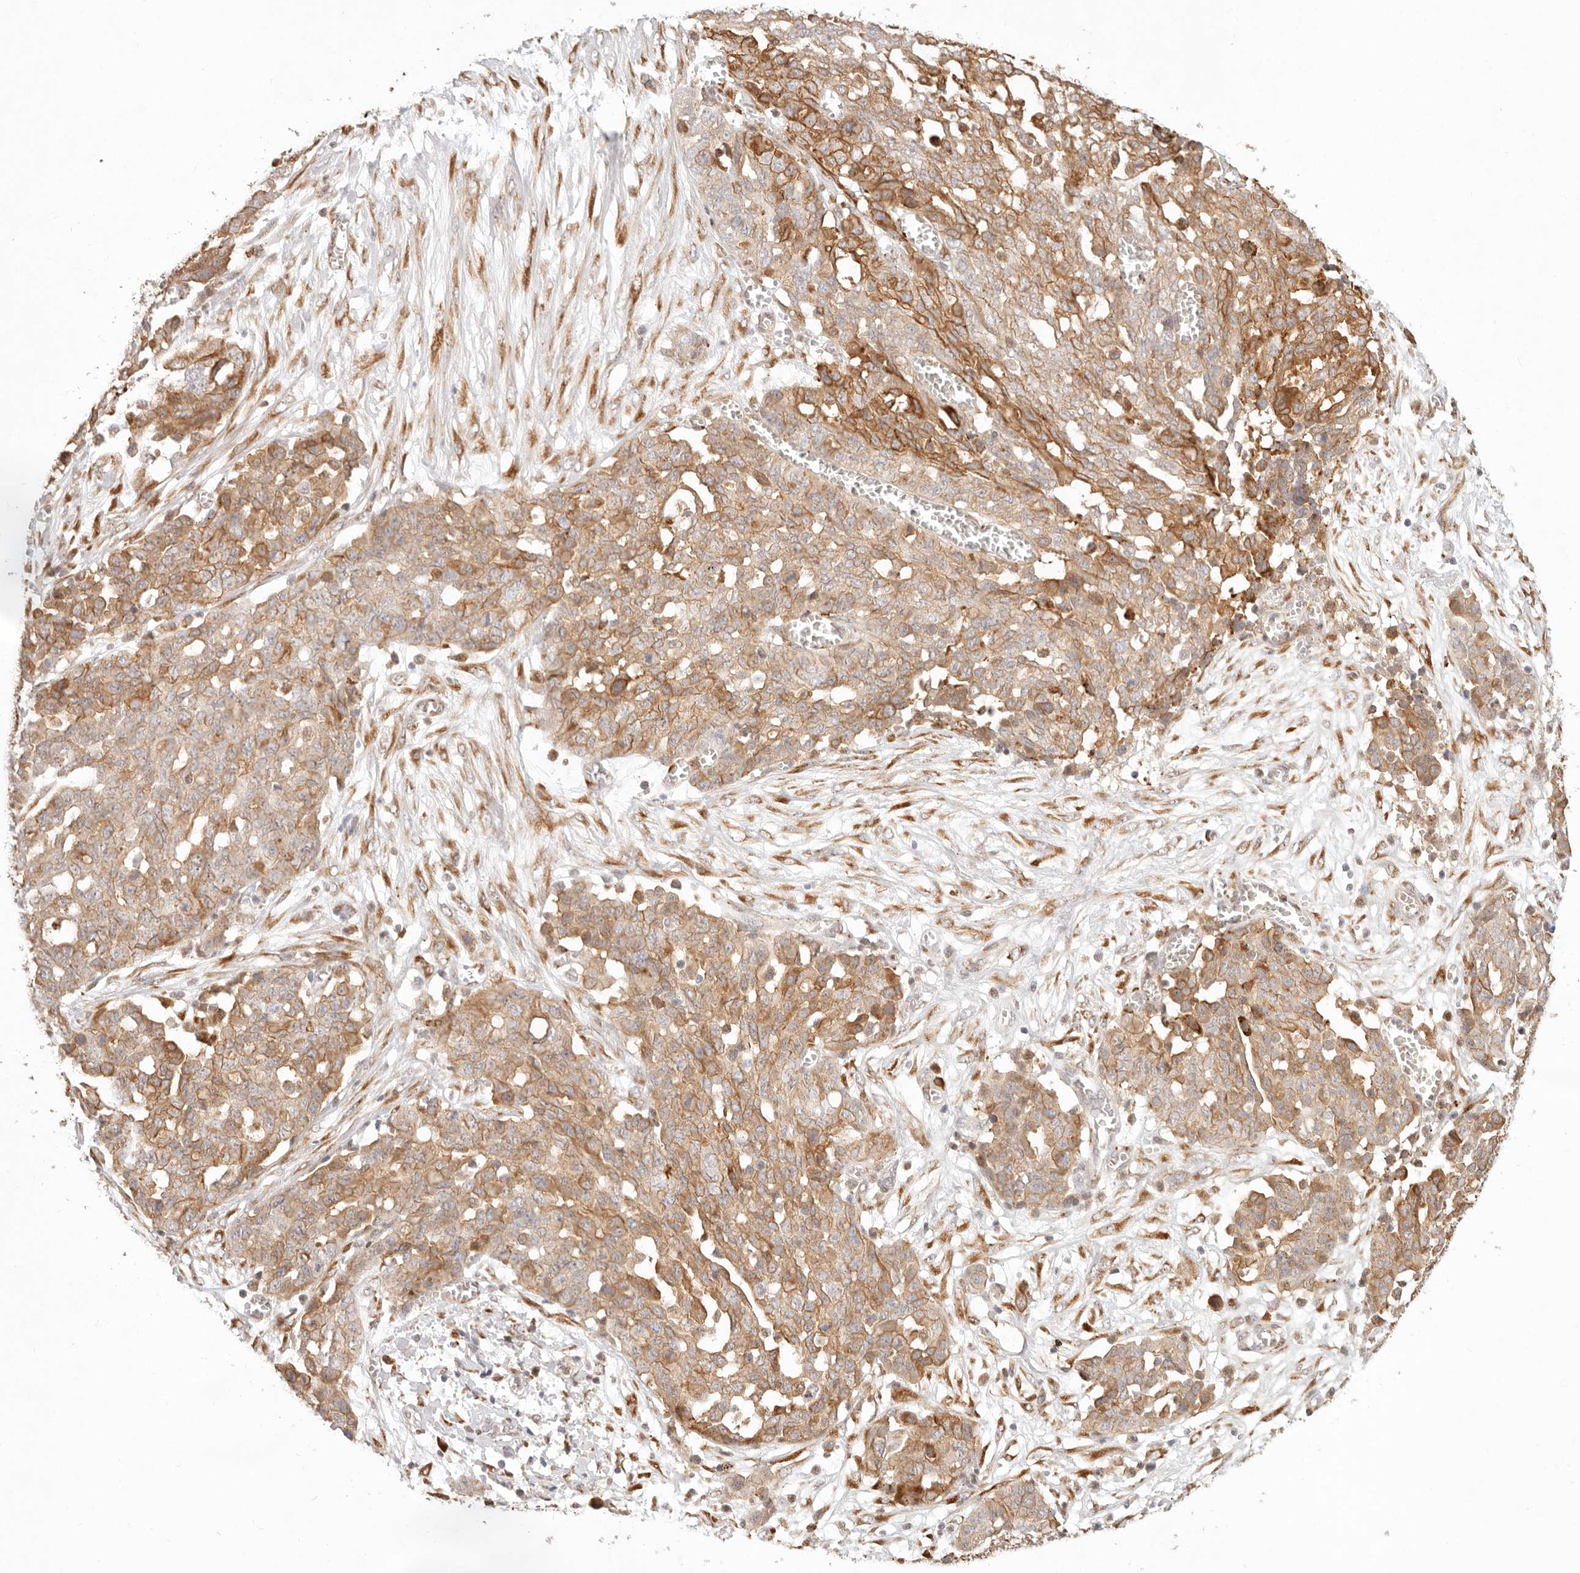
{"staining": {"intensity": "strong", "quantity": ">75%", "location": "cytoplasmic/membranous"}, "tissue": "ovarian cancer", "cell_type": "Tumor cells", "image_type": "cancer", "snomed": [{"axis": "morphology", "description": "Cystadenocarcinoma, serous, NOS"}, {"axis": "topography", "description": "Soft tissue"}, {"axis": "topography", "description": "Ovary"}], "caption": "This is a histology image of immunohistochemistry staining of ovarian cancer (serous cystadenocarcinoma), which shows strong staining in the cytoplasmic/membranous of tumor cells.", "gene": "C1orf127", "patient": {"sex": "female", "age": 57}}